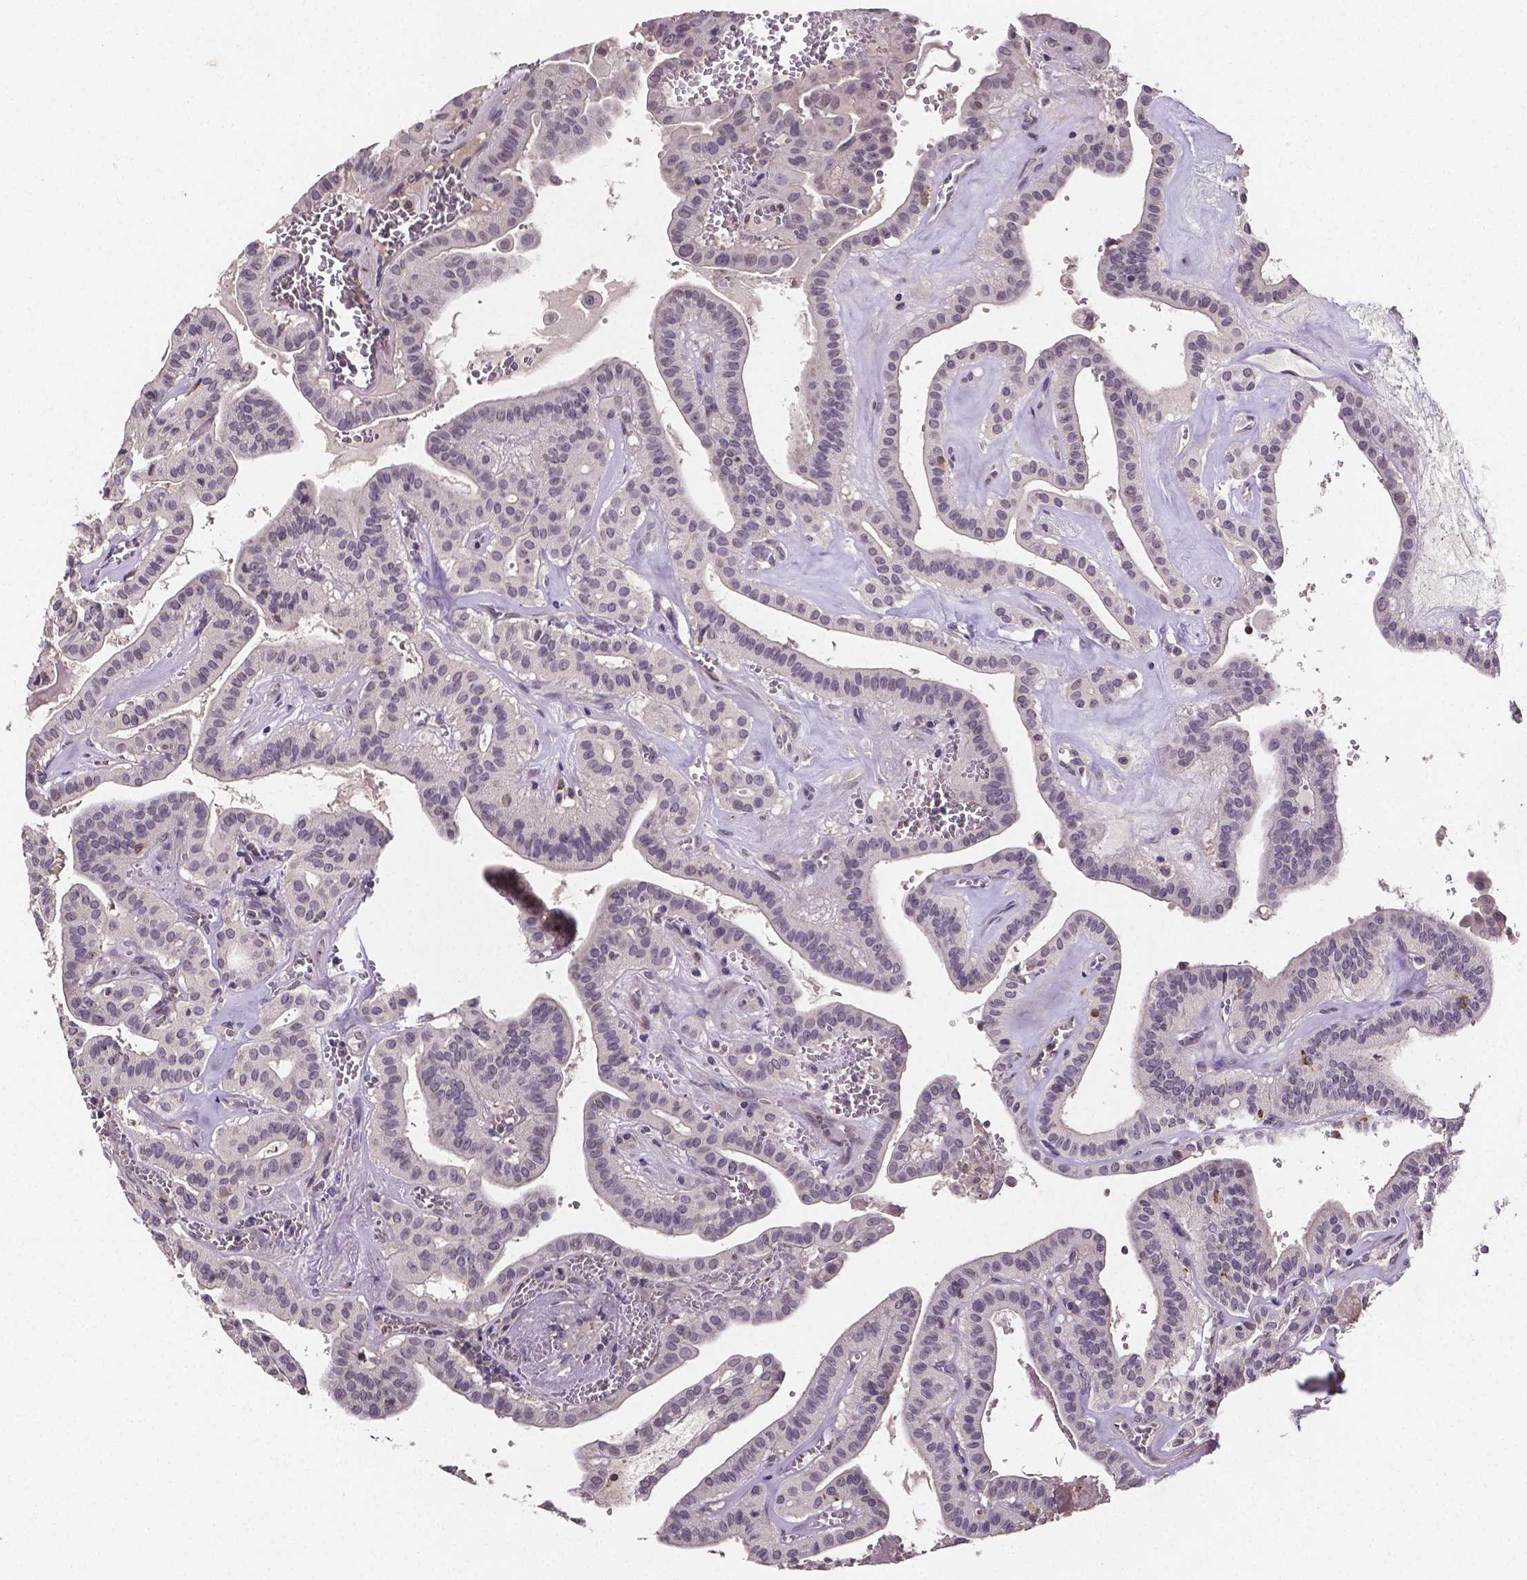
{"staining": {"intensity": "negative", "quantity": "none", "location": "none"}, "tissue": "thyroid cancer", "cell_type": "Tumor cells", "image_type": "cancer", "snomed": [{"axis": "morphology", "description": "Papillary adenocarcinoma, NOS"}, {"axis": "topography", "description": "Thyroid gland"}], "caption": "This micrograph is of papillary adenocarcinoma (thyroid) stained with immunohistochemistry (IHC) to label a protein in brown with the nuclei are counter-stained blue. There is no staining in tumor cells.", "gene": "NRGN", "patient": {"sex": "male", "age": 52}}